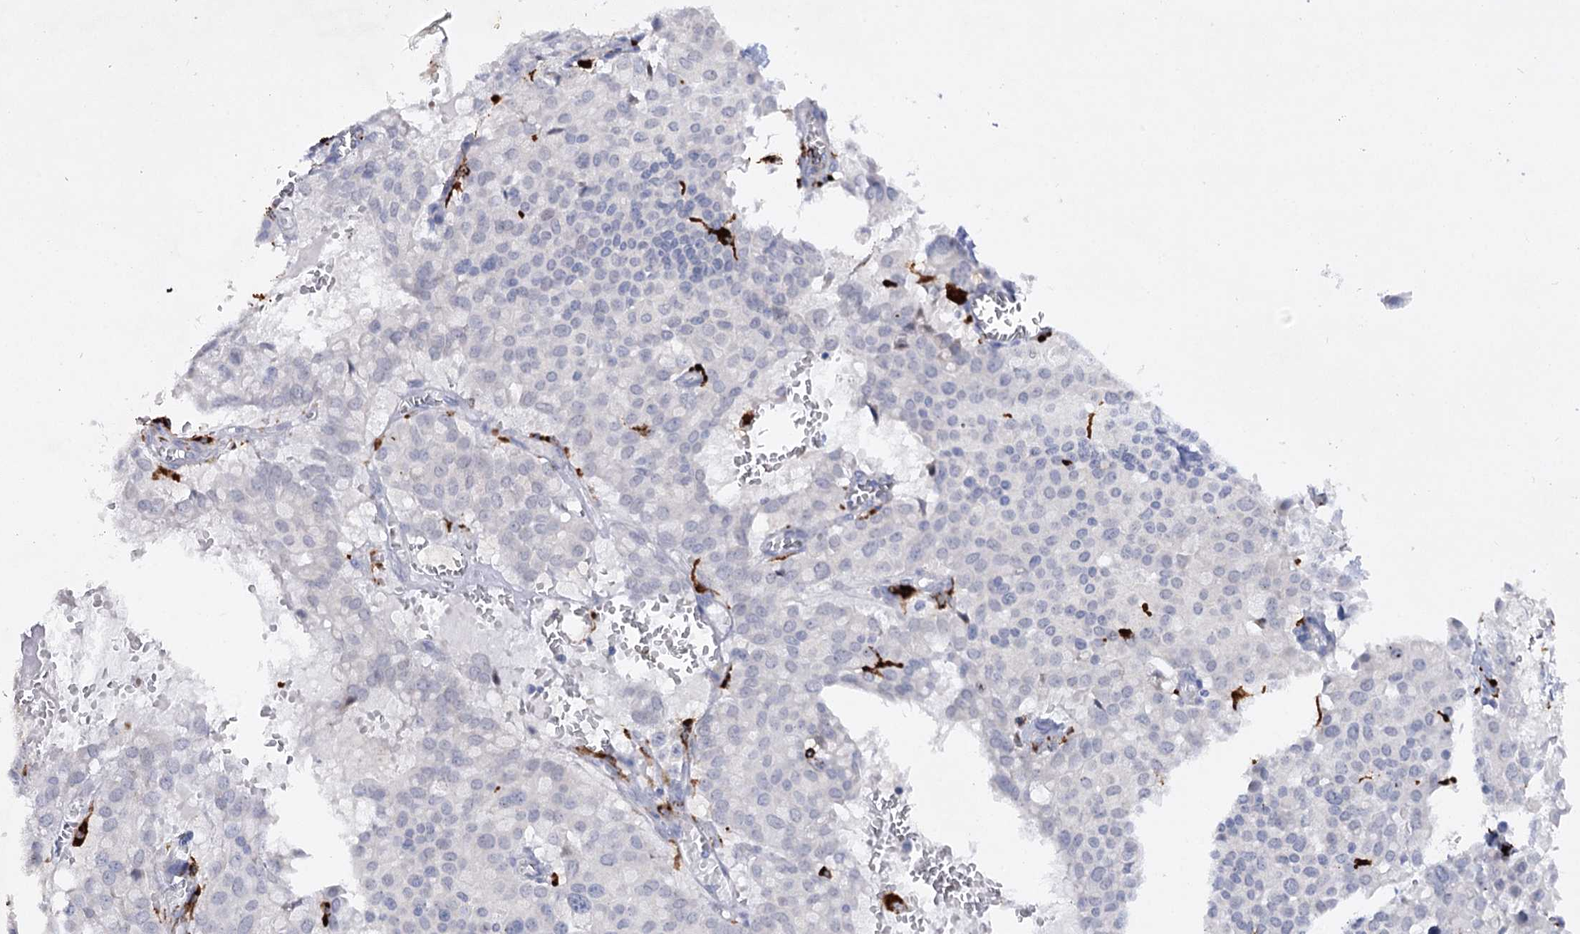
{"staining": {"intensity": "negative", "quantity": "none", "location": "none"}, "tissue": "pancreatic cancer", "cell_type": "Tumor cells", "image_type": "cancer", "snomed": [{"axis": "morphology", "description": "Adenocarcinoma, NOS"}, {"axis": "topography", "description": "Pancreas"}], "caption": "Immunohistochemistry (IHC) of human pancreatic cancer (adenocarcinoma) shows no staining in tumor cells.", "gene": "PIWIL4", "patient": {"sex": "male", "age": 65}}